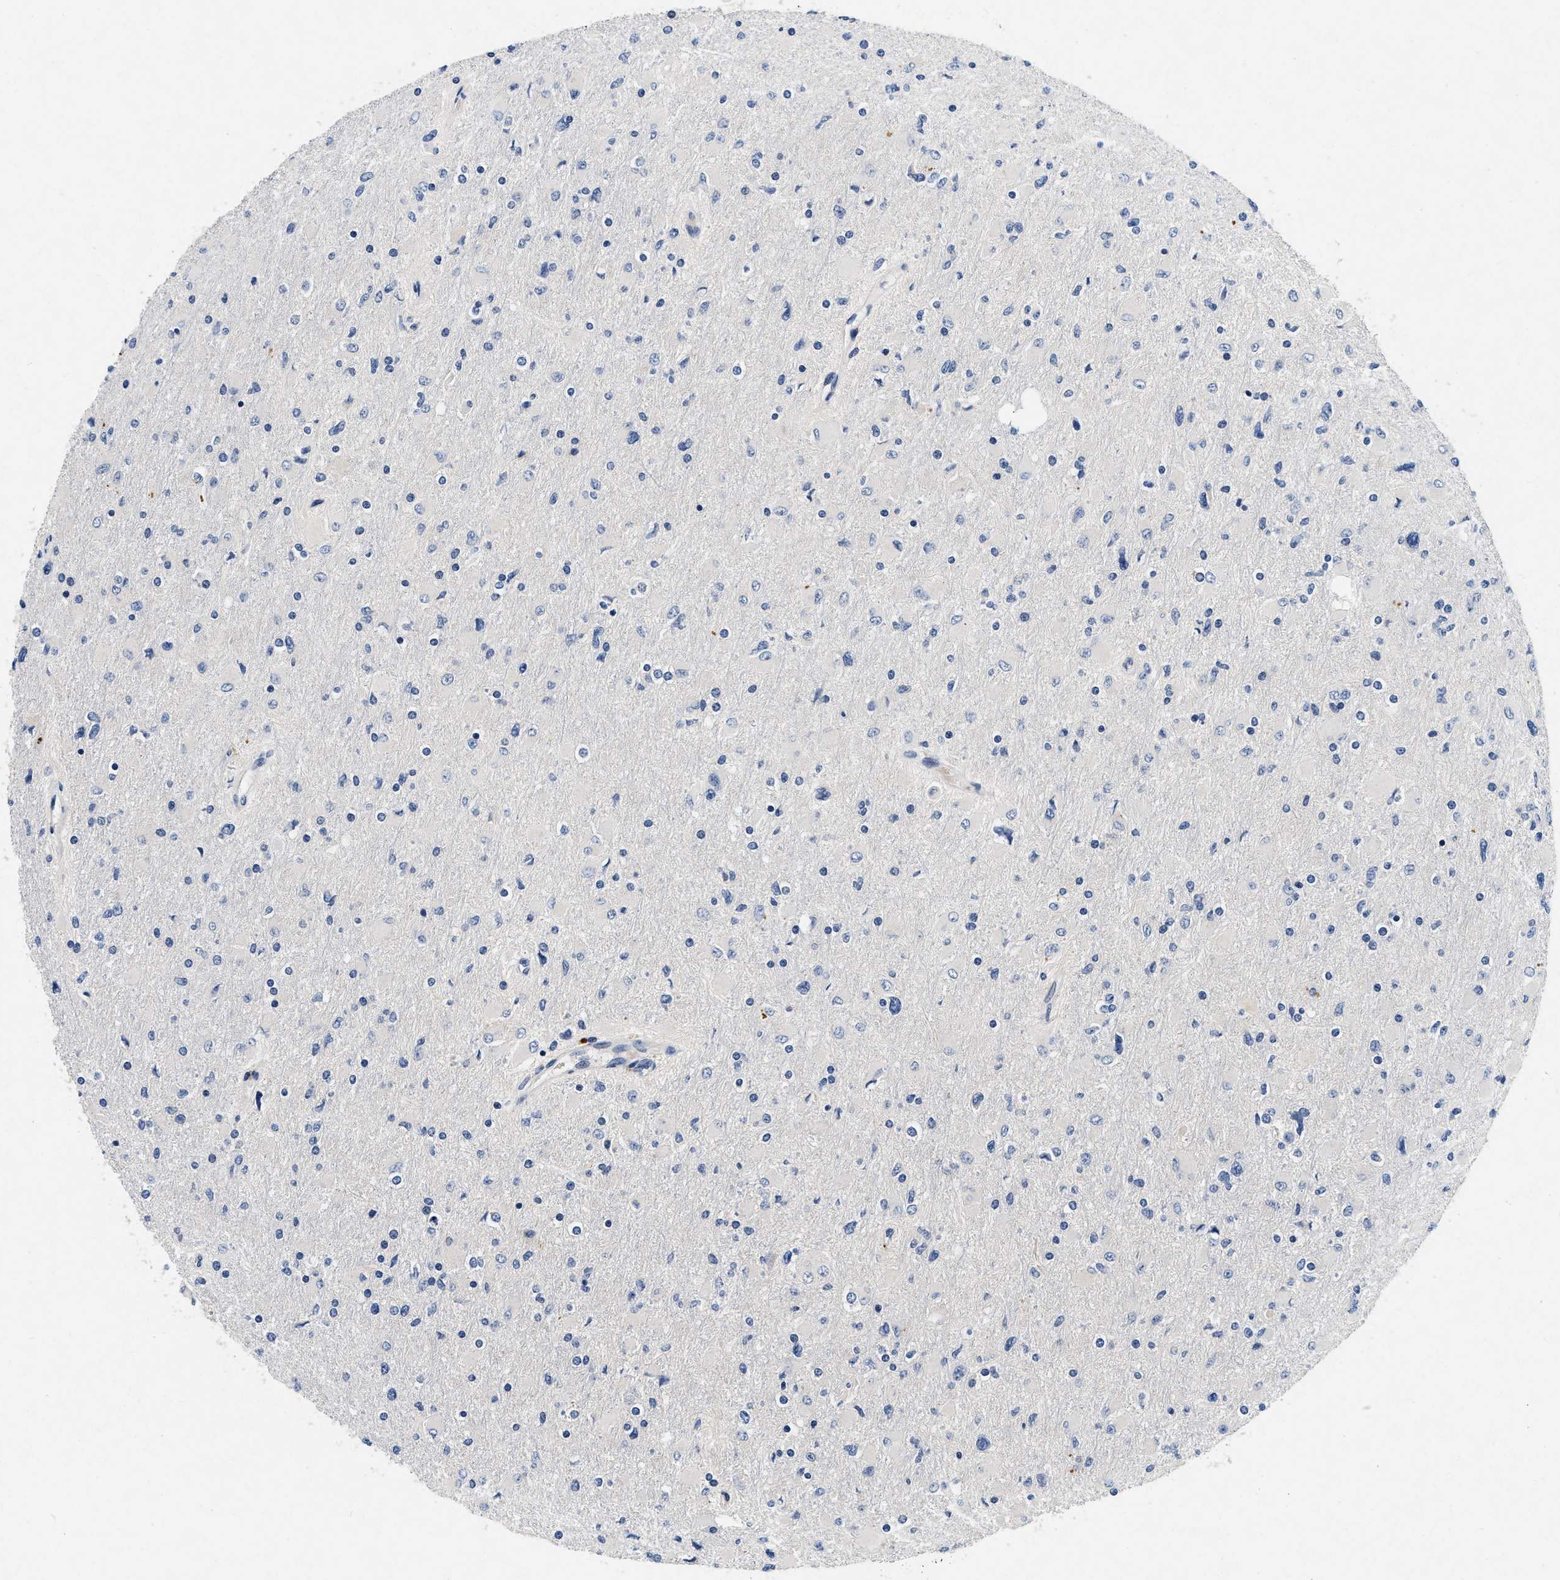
{"staining": {"intensity": "negative", "quantity": "none", "location": "none"}, "tissue": "glioma", "cell_type": "Tumor cells", "image_type": "cancer", "snomed": [{"axis": "morphology", "description": "Glioma, malignant, High grade"}, {"axis": "topography", "description": "Cerebral cortex"}], "caption": "DAB immunohistochemical staining of malignant glioma (high-grade) shows no significant positivity in tumor cells.", "gene": "PDP1", "patient": {"sex": "female", "age": 36}}